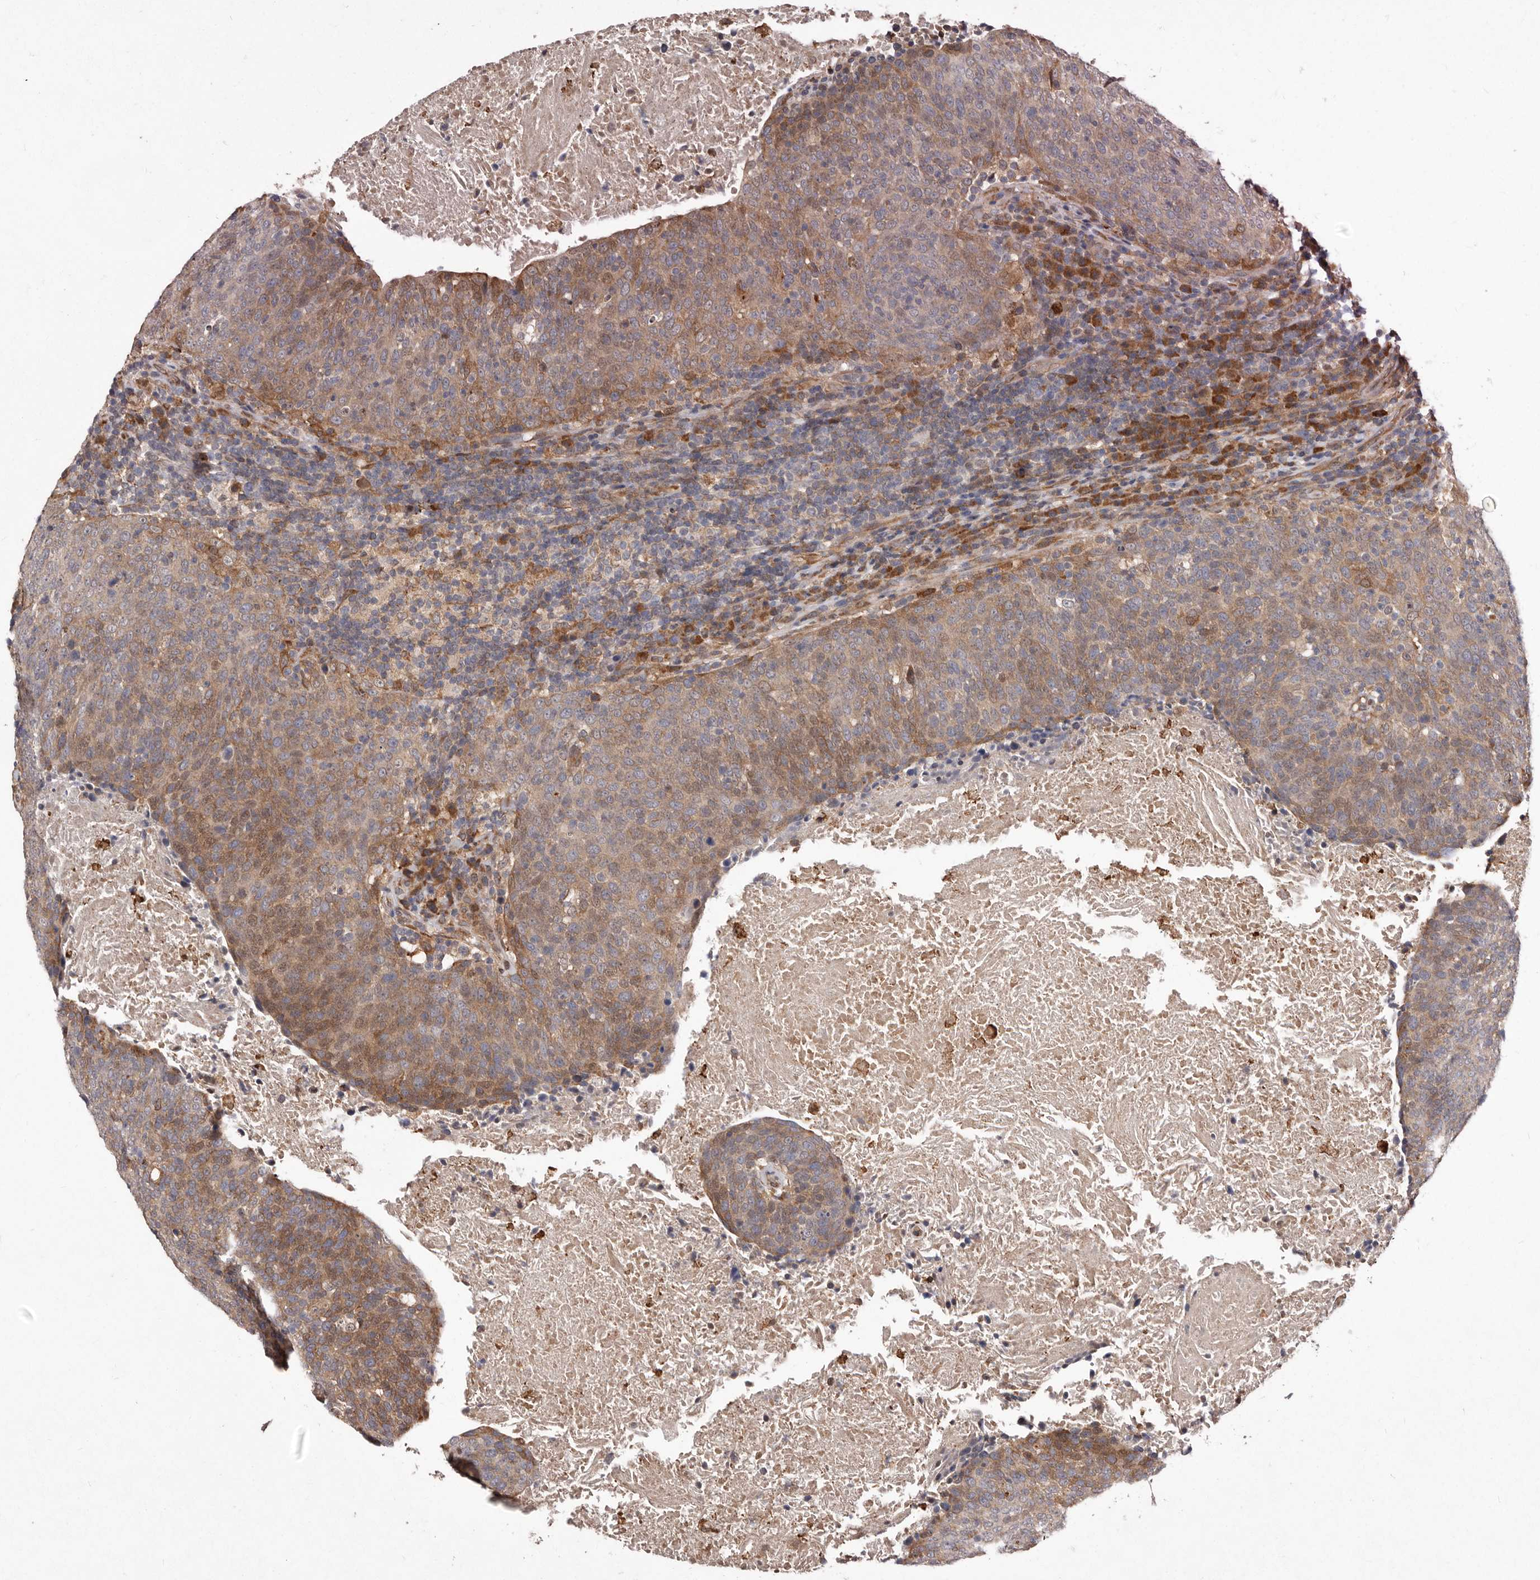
{"staining": {"intensity": "moderate", "quantity": ">75%", "location": "cytoplasmic/membranous"}, "tissue": "head and neck cancer", "cell_type": "Tumor cells", "image_type": "cancer", "snomed": [{"axis": "morphology", "description": "Squamous cell carcinoma, NOS"}, {"axis": "morphology", "description": "Squamous cell carcinoma, metastatic, NOS"}, {"axis": "topography", "description": "Lymph node"}, {"axis": "topography", "description": "Head-Neck"}], "caption": "Protein staining reveals moderate cytoplasmic/membranous staining in about >75% of tumor cells in head and neck cancer. (DAB IHC, brown staining for protein, blue staining for nuclei).", "gene": "RRM2B", "patient": {"sex": "male", "age": 62}}